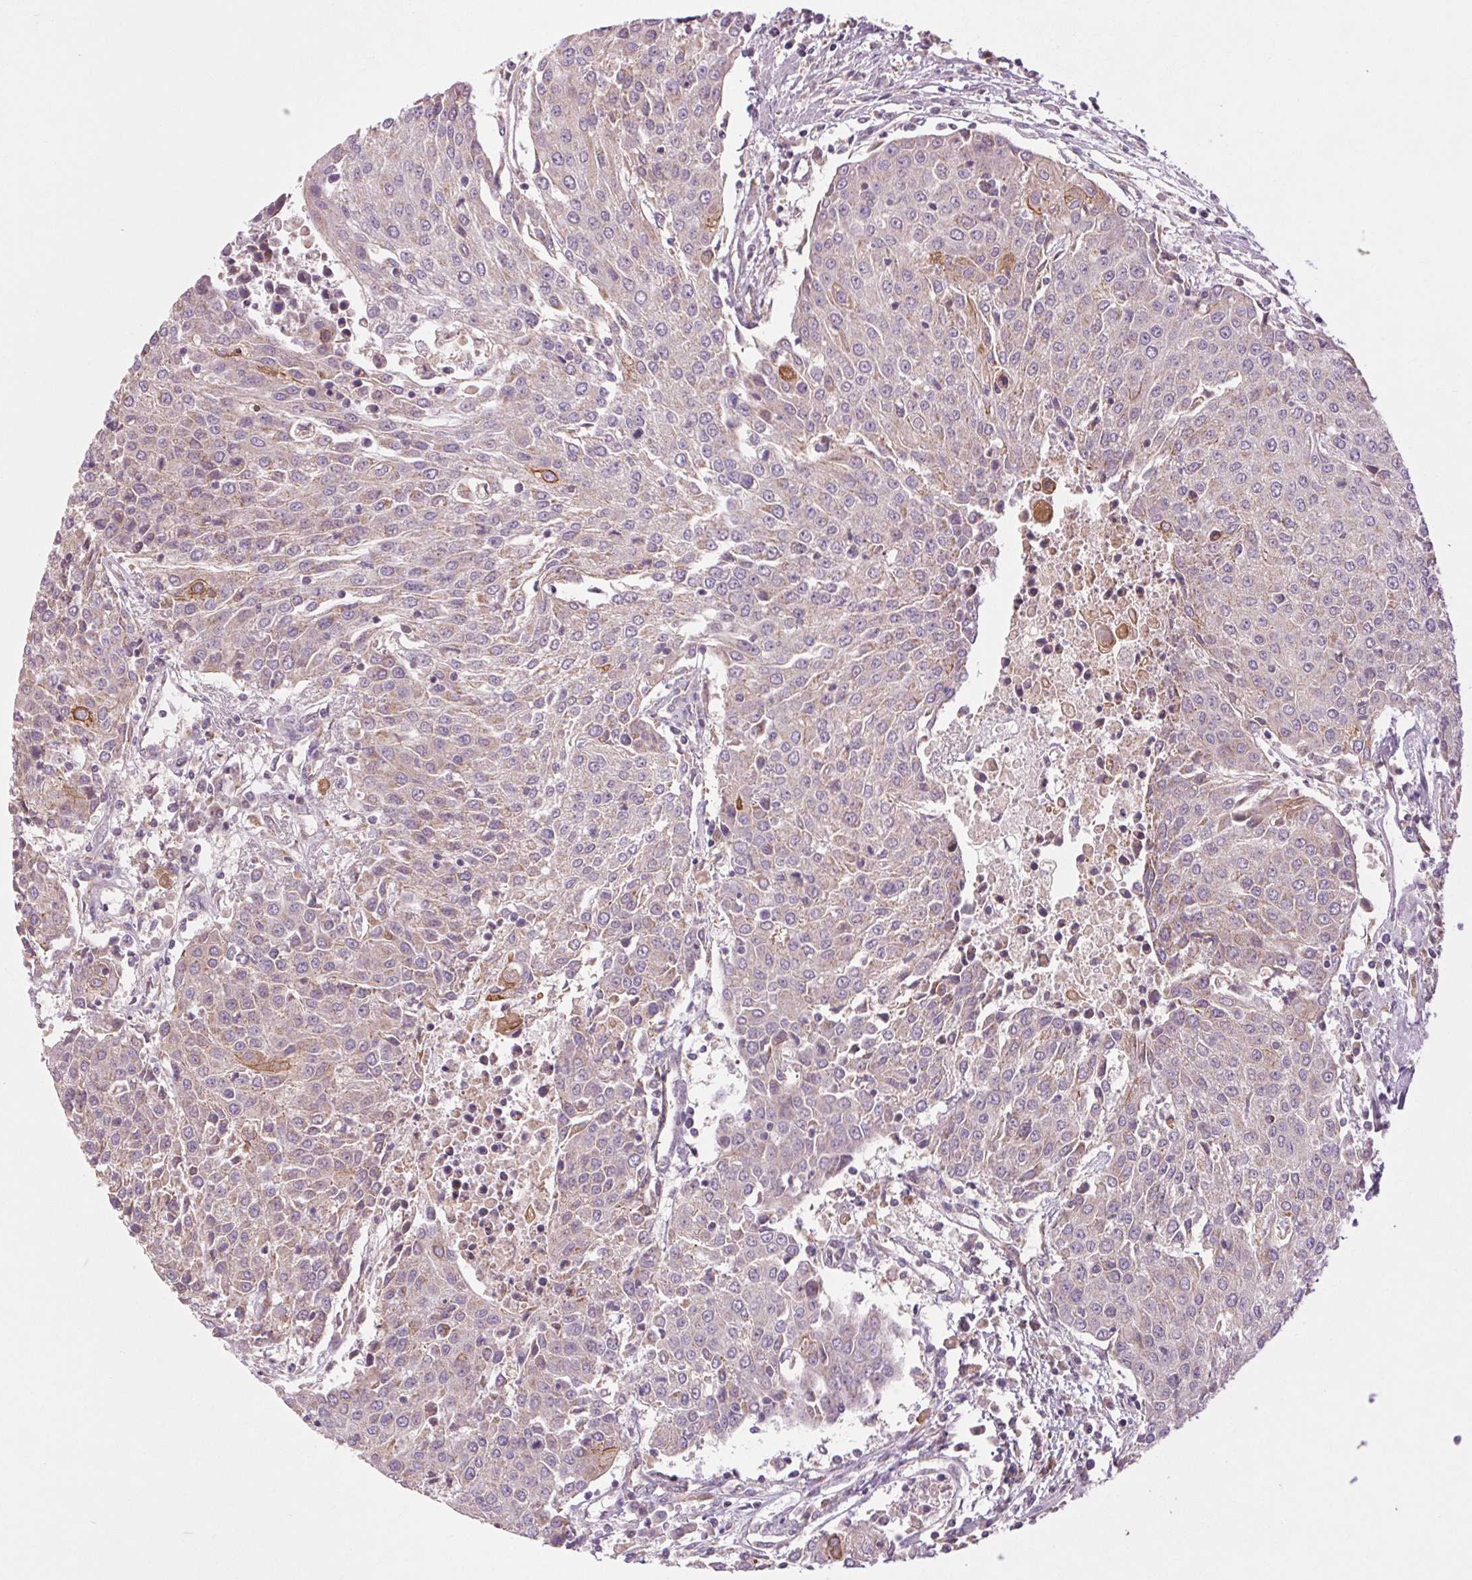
{"staining": {"intensity": "moderate", "quantity": "<25%", "location": "cytoplasmic/membranous"}, "tissue": "urothelial cancer", "cell_type": "Tumor cells", "image_type": "cancer", "snomed": [{"axis": "morphology", "description": "Urothelial carcinoma, High grade"}, {"axis": "topography", "description": "Urinary bladder"}], "caption": "An immunohistochemistry micrograph of tumor tissue is shown. Protein staining in brown labels moderate cytoplasmic/membranous positivity in urothelial cancer within tumor cells.", "gene": "MAP3K5", "patient": {"sex": "female", "age": 85}}